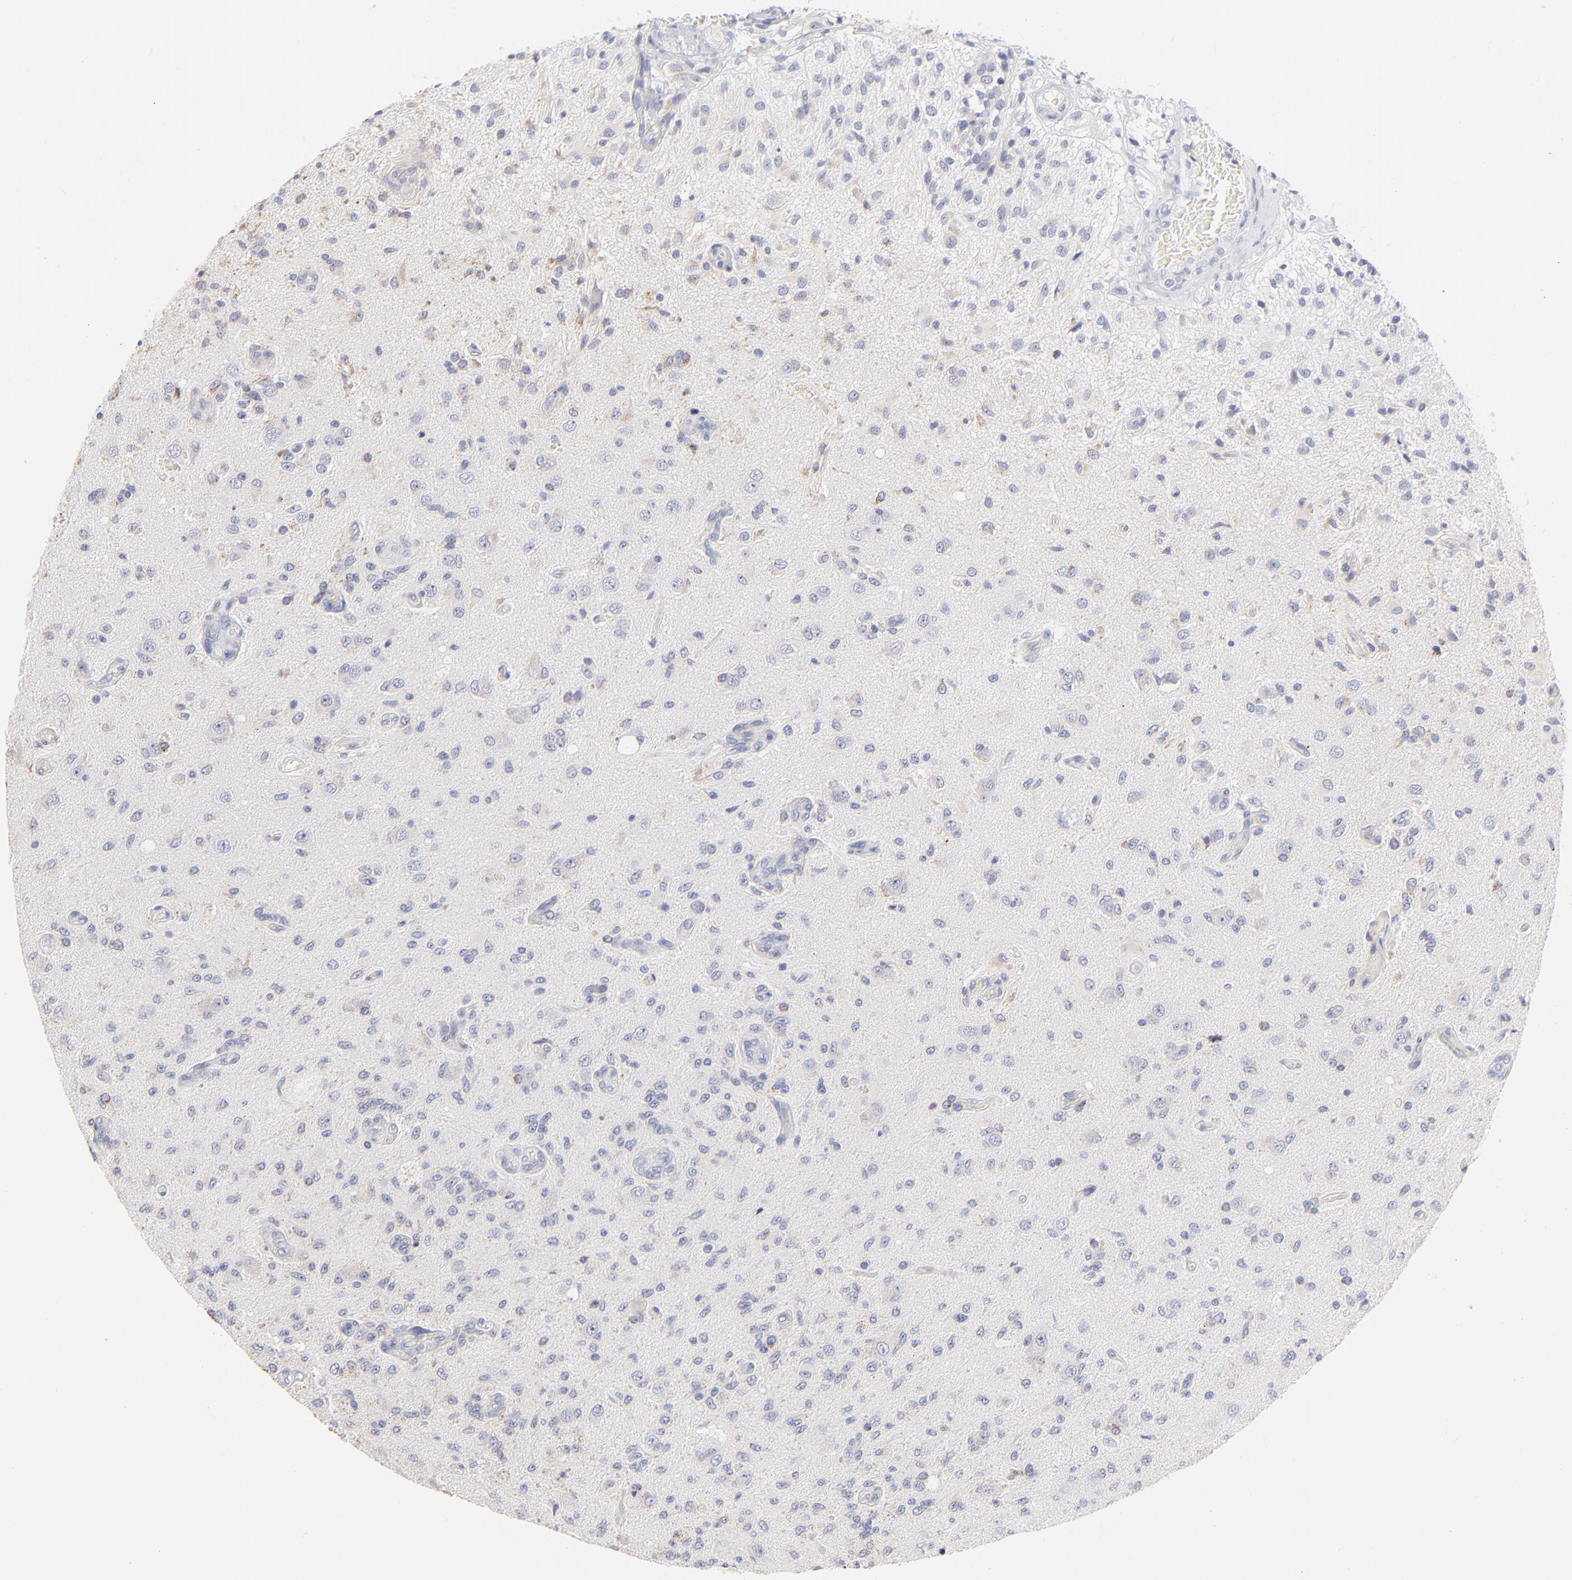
{"staining": {"intensity": "negative", "quantity": "none", "location": "none"}, "tissue": "glioma", "cell_type": "Tumor cells", "image_type": "cancer", "snomed": [{"axis": "morphology", "description": "Normal tissue, NOS"}, {"axis": "morphology", "description": "Glioma, malignant, High grade"}, {"axis": "topography", "description": "Cerebral cortex"}], "caption": "Micrograph shows no significant protein expression in tumor cells of glioma.", "gene": "TST", "patient": {"sex": "male", "age": 77}}